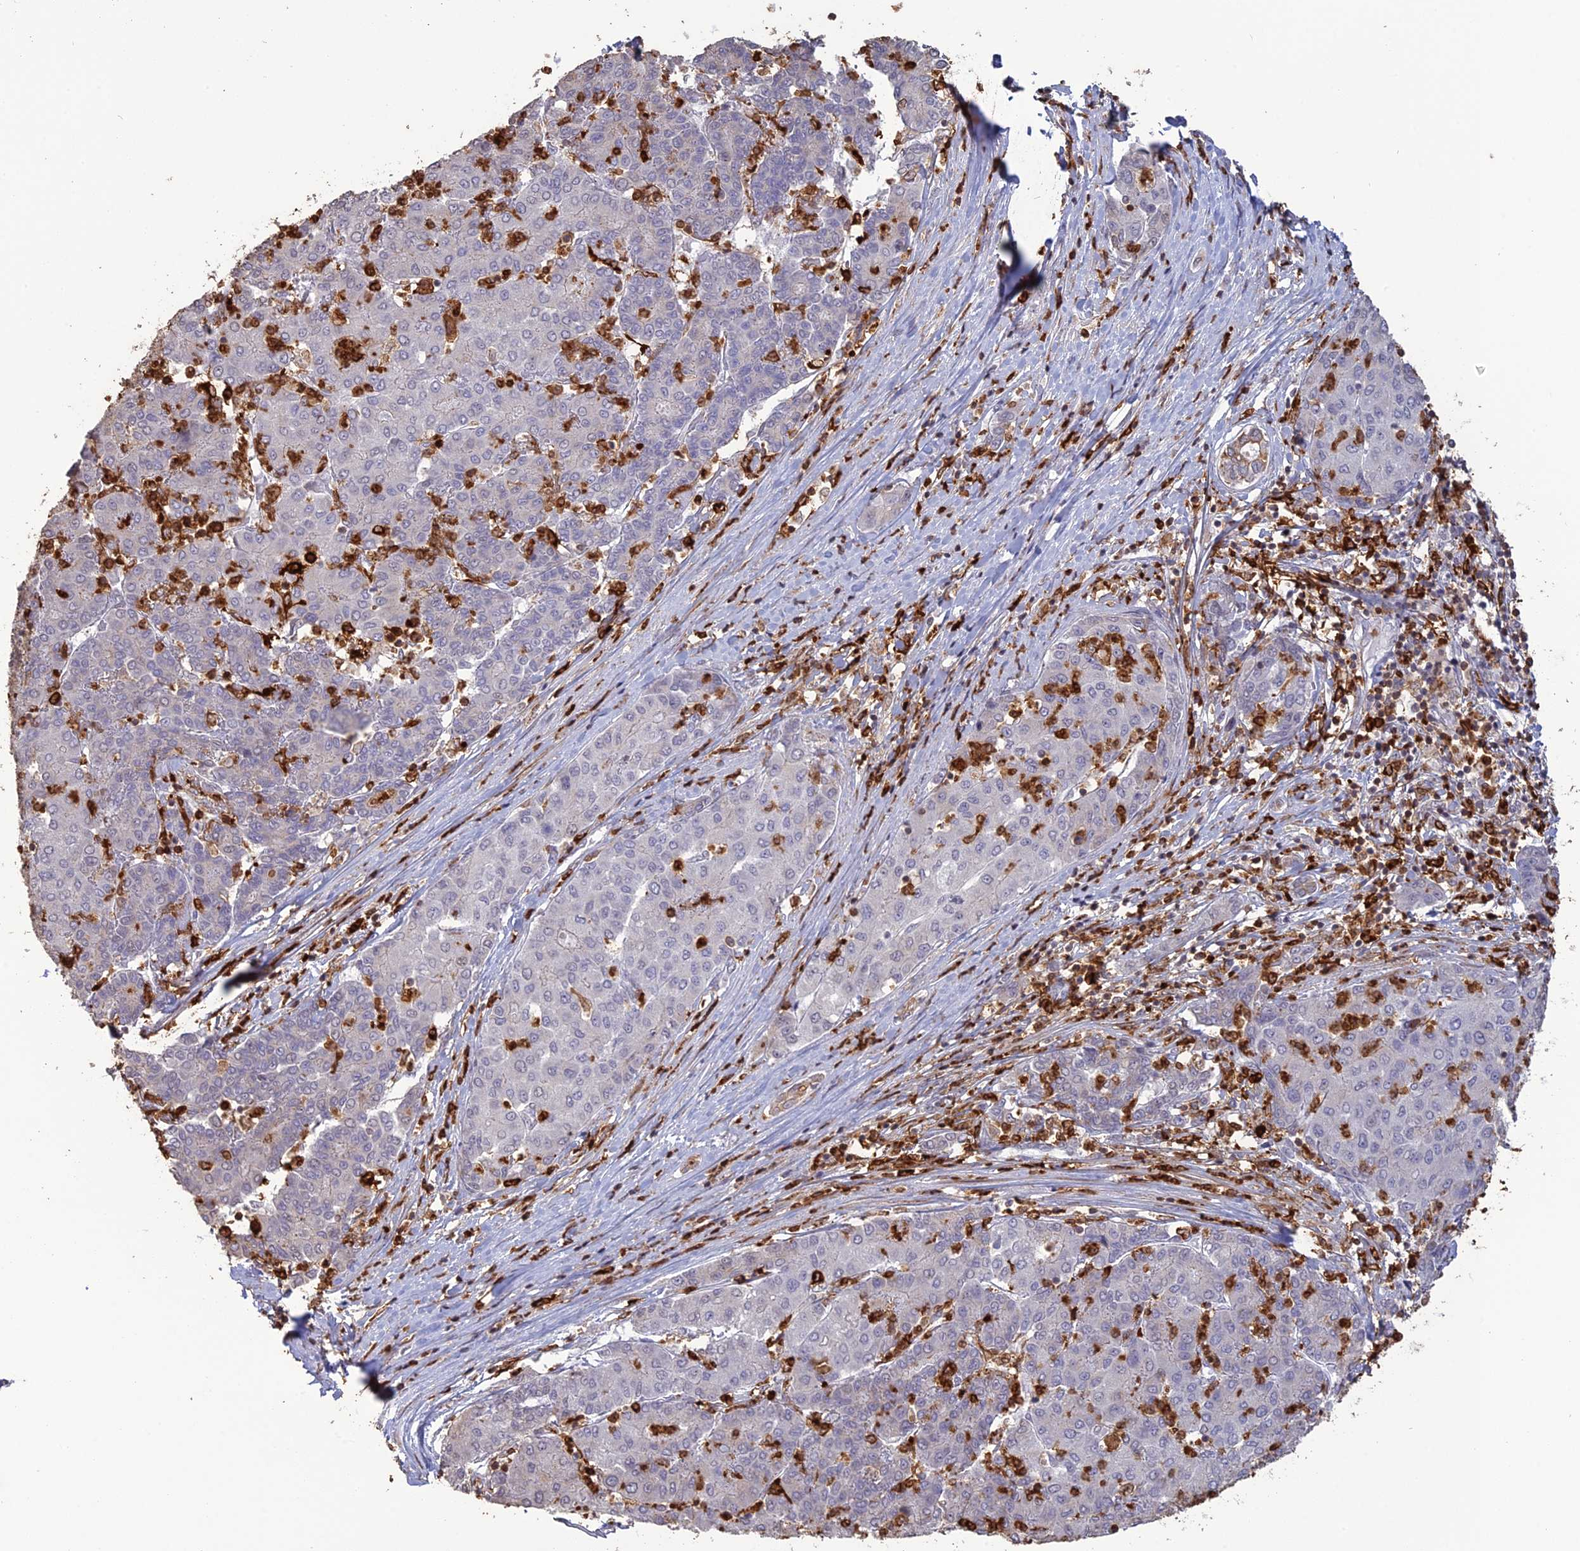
{"staining": {"intensity": "negative", "quantity": "none", "location": "none"}, "tissue": "liver cancer", "cell_type": "Tumor cells", "image_type": "cancer", "snomed": [{"axis": "morphology", "description": "Carcinoma, Hepatocellular, NOS"}, {"axis": "topography", "description": "Liver"}], "caption": "Immunohistochemistry photomicrograph of neoplastic tissue: liver hepatocellular carcinoma stained with DAB shows no significant protein expression in tumor cells.", "gene": "APOBR", "patient": {"sex": "male", "age": 65}}